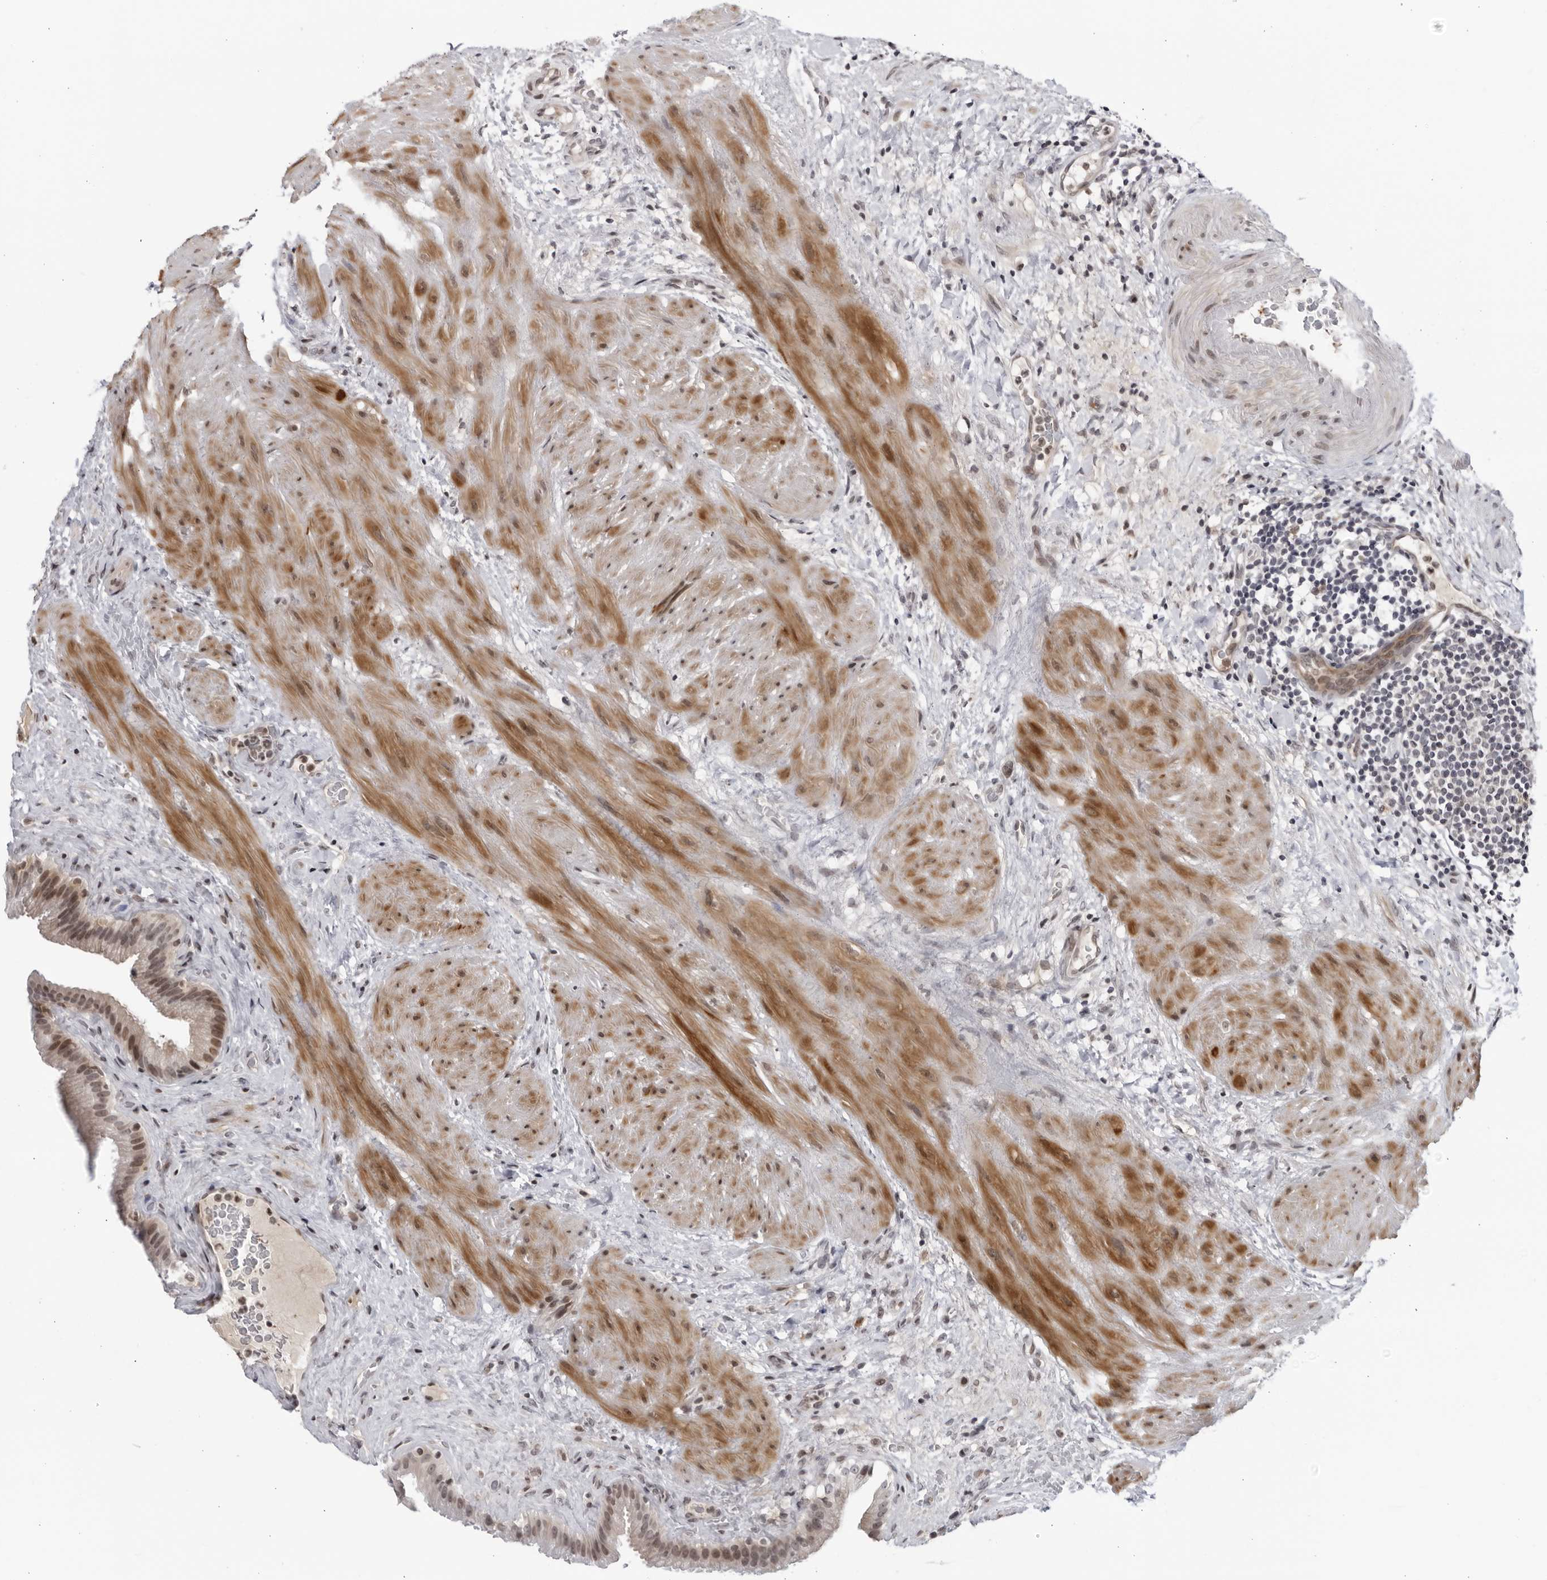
{"staining": {"intensity": "moderate", "quantity": ">75%", "location": "cytoplasmic/membranous,nuclear"}, "tissue": "gallbladder", "cell_type": "Glandular cells", "image_type": "normal", "snomed": [{"axis": "morphology", "description": "Normal tissue, NOS"}, {"axis": "topography", "description": "Gallbladder"}], "caption": "Human gallbladder stained for a protein (brown) shows moderate cytoplasmic/membranous,nuclear positive expression in approximately >75% of glandular cells.", "gene": "DTL", "patient": {"sex": "male", "age": 49}}